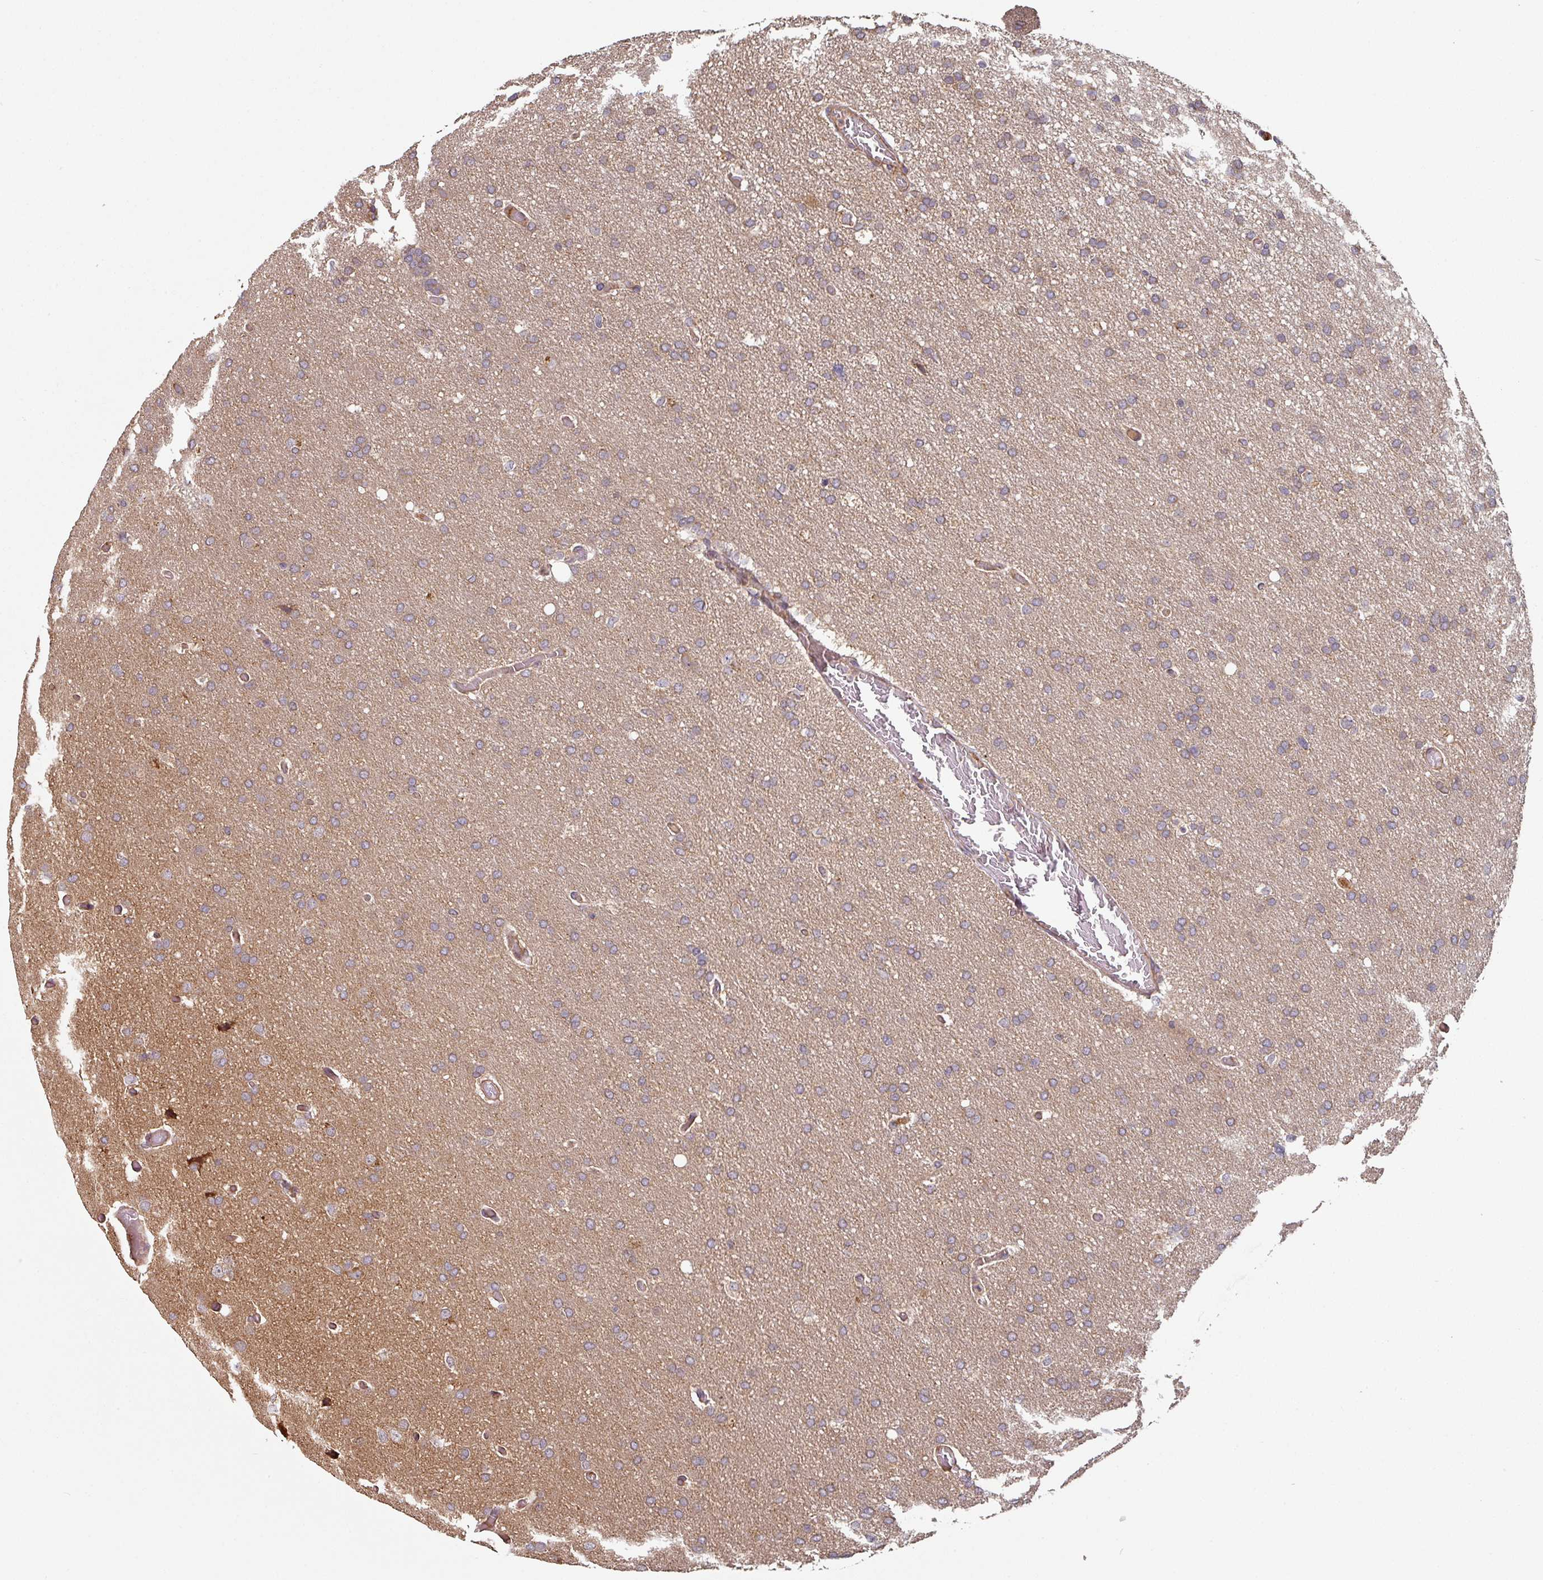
{"staining": {"intensity": "weak", "quantity": "25%-75%", "location": "cytoplasmic/membranous"}, "tissue": "glioma", "cell_type": "Tumor cells", "image_type": "cancer", "snomed": [{"axis": "morphology", "description": "Glioma, malignant, High grade"}, {"axis": "topography", "description": "Cerebral cortex"}], "caption": "An image of human malignant high-grade glioma stained for a protein reveals weak cytoplasmic/membranous brown staining in tumor cells. The staining is performed using DAB (3,3'-diaminobenzidine) brown chromogen to label protein expression. The nuclei are counter-stained blue using hematoxylin.", "gene": "SIK1", "patient": {"sex": "female", "age": 36}}